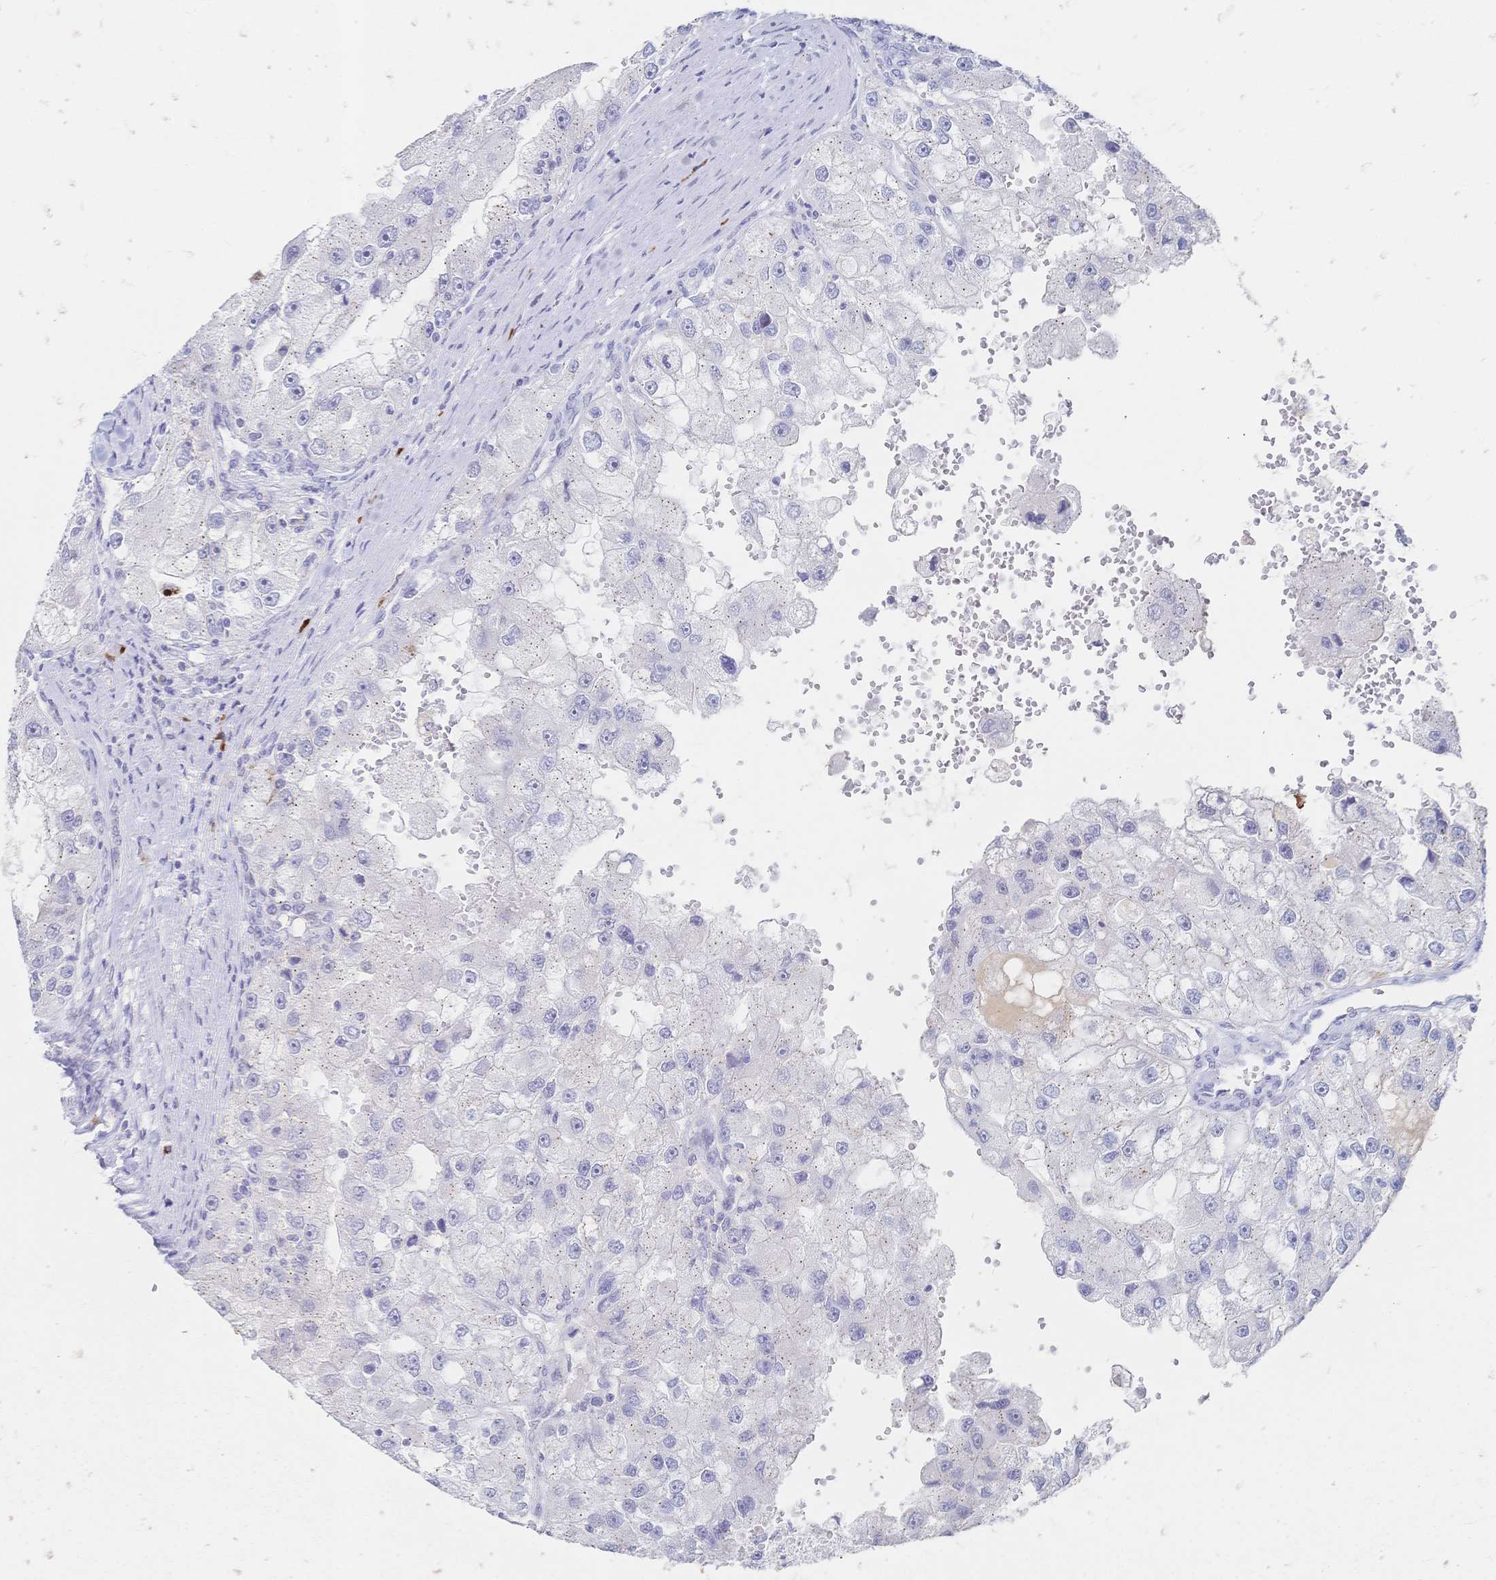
{"staining": {"intensity": "negative", "quantity": "none", "location": "none"}, "tissue": "renal cancer", "cell_type": "Tumor cells", "image_type": "cancer", "snomed": [{"axis": "morphology", "description": "Adenocarcinoma, NOS"}, {"axis": "topography", "description": "Kidney"}], "caption": "A photomicrograph of renal cancer (adenocarcinoma) stained for a protein shows no brown staining in tumor cells.", "gene": "PSORS1C2", "patient": {"sex": "male", "age": 63}}